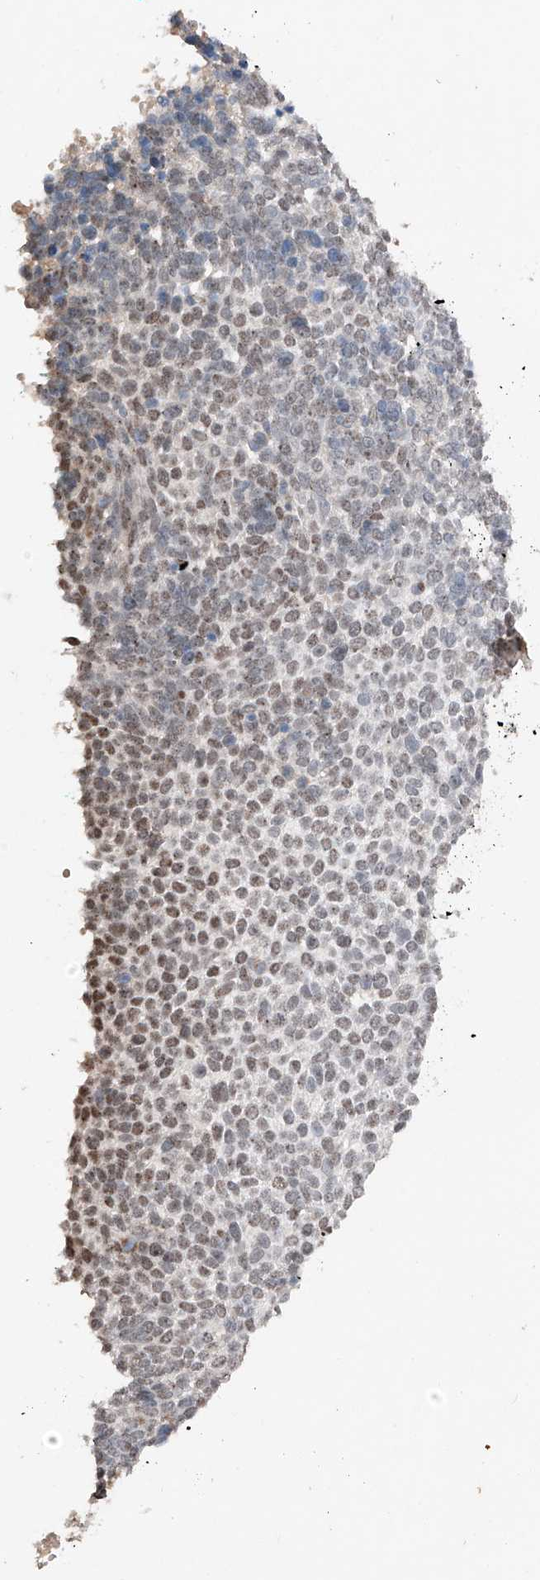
{"staining": {"intensity": "weak", "quantity": "25%-75%", "location": "nuclear"}, "tissue": "skin cancer", "cell_type": "Tumor cells", "image_type": "cancer", "snomed": [{"axis": "morphology", "description": "Basal cell carcinoma"}, {"axis": "topography", "description": "Skin"}], "caption": "Immunohistochemical staining of human basal cell carcinoma (skin) demonstrates weak nuclear protein staining in about 25%-75% of tumor cells. The protein is shown in brown color, while the nuclei are stained blue.", "gene": "TBX4", "patient": {"sex": "female", "age": 81}}